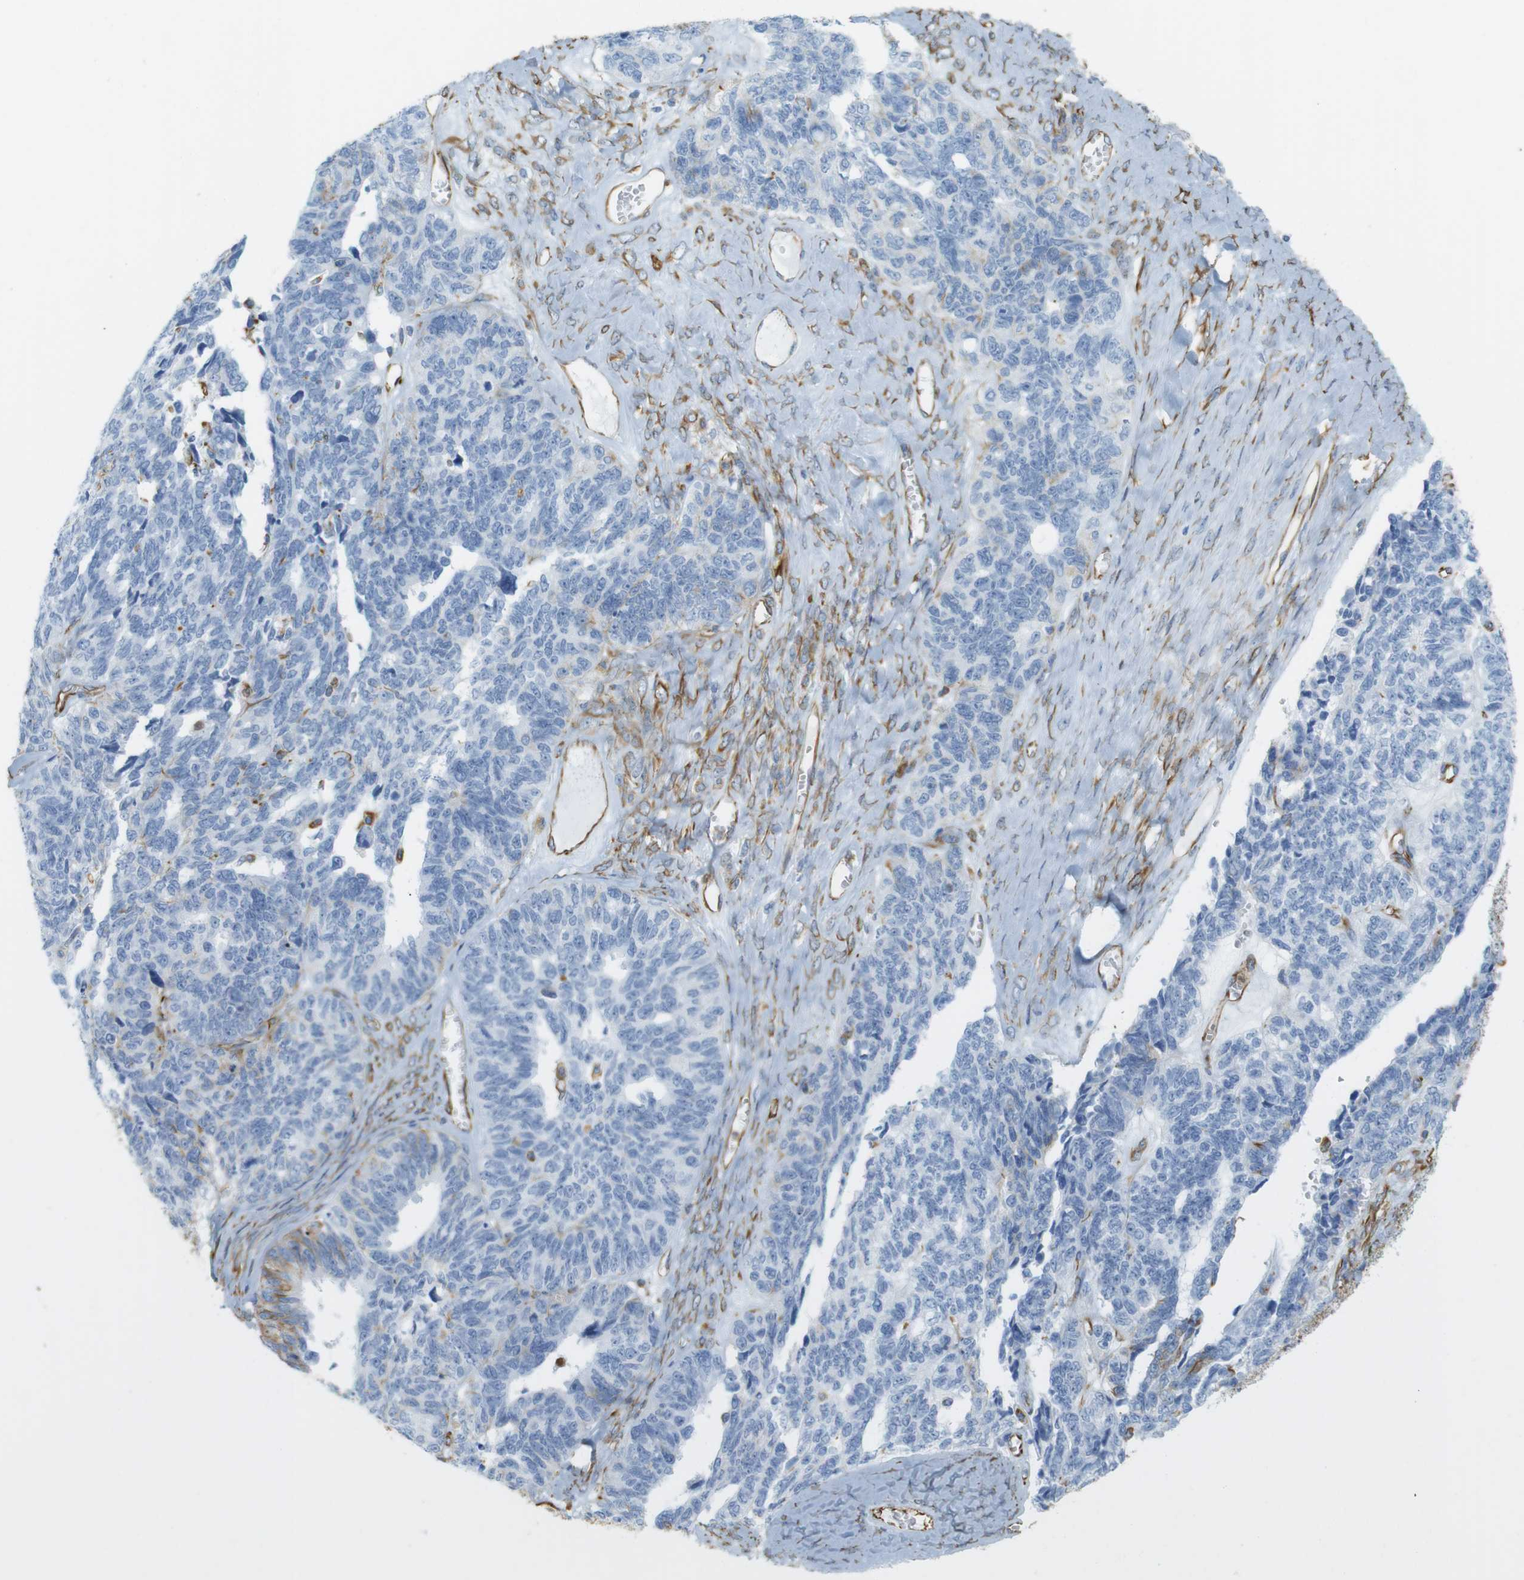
{"staining": {"intensity": "negative", "quantity": "none", "location": "none"}, "tissue": "ovarian cancer", "cell_type": "Tumor cells", "image_type": "cancer", "snomed": [{"axis": "morphology", "description": "Cystadenocarcinoma, serous, NOS"}, {"axis": "topography", "description": "Ovary"}], "caption": "Tumor cells show no significant protein expression in ovarian cancer (serous cystadenocarcinoma).", "gene": "MS4A10", "patient": {"sex": "female", "age": 79}}